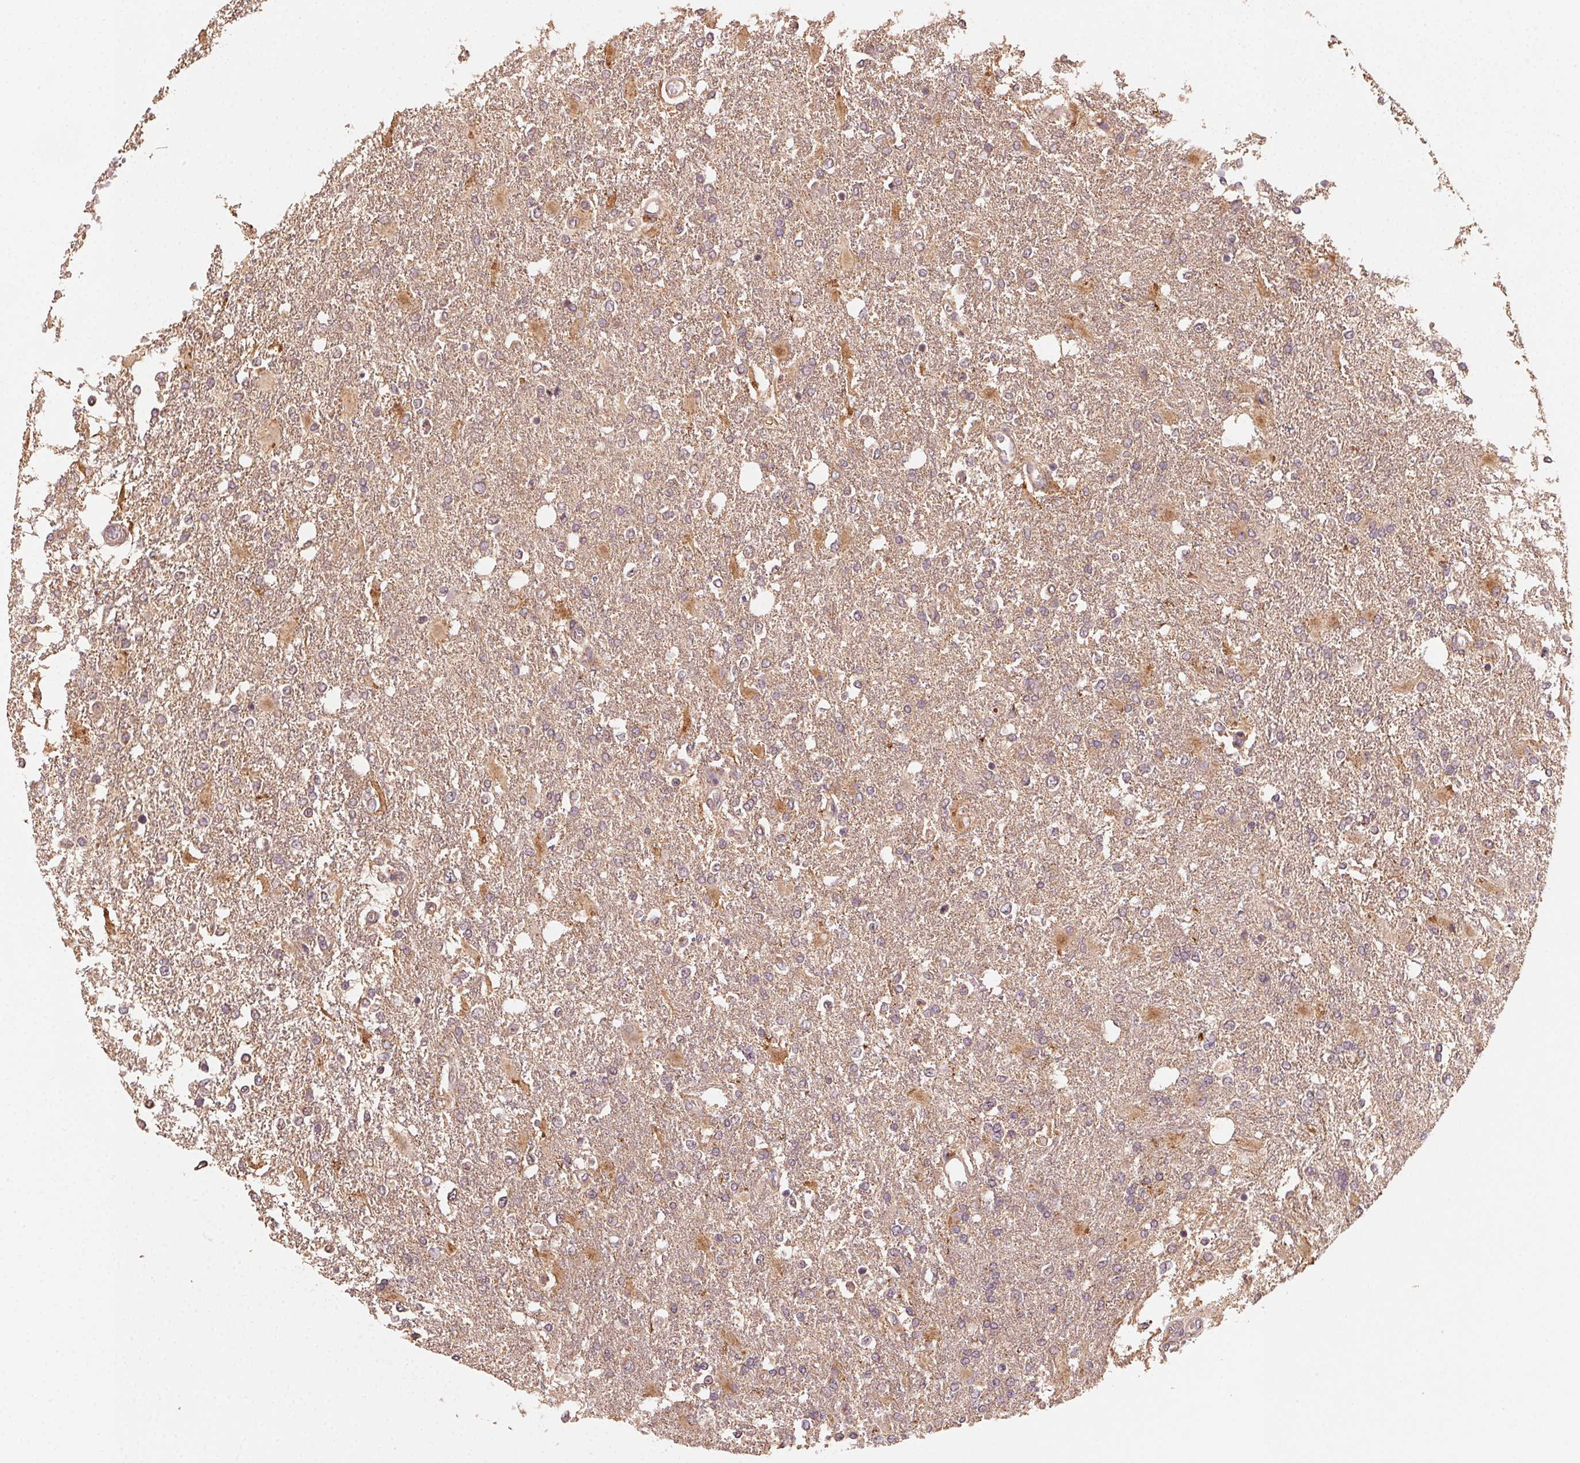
{"staining": {"intensity": "weak", "quantity": ">75%", "location": "cytoplasmic/membranous"}, "tissue": "glioma", "cell_type": "Tumor cells", "image_type": "cancer", "snomed": [{"axis": "morphology", "description": "Glioma, malignant, High grade"}, {"axis": "topography", "description": "Cerebral cortex"}], "caption": "Weak cytoplasmic/membranous positivity for a protein is present in about >75% of tumor cells of glioma using IHC.", "gene": "WBP2", "patient": {"sex": "male", "age": 79}}